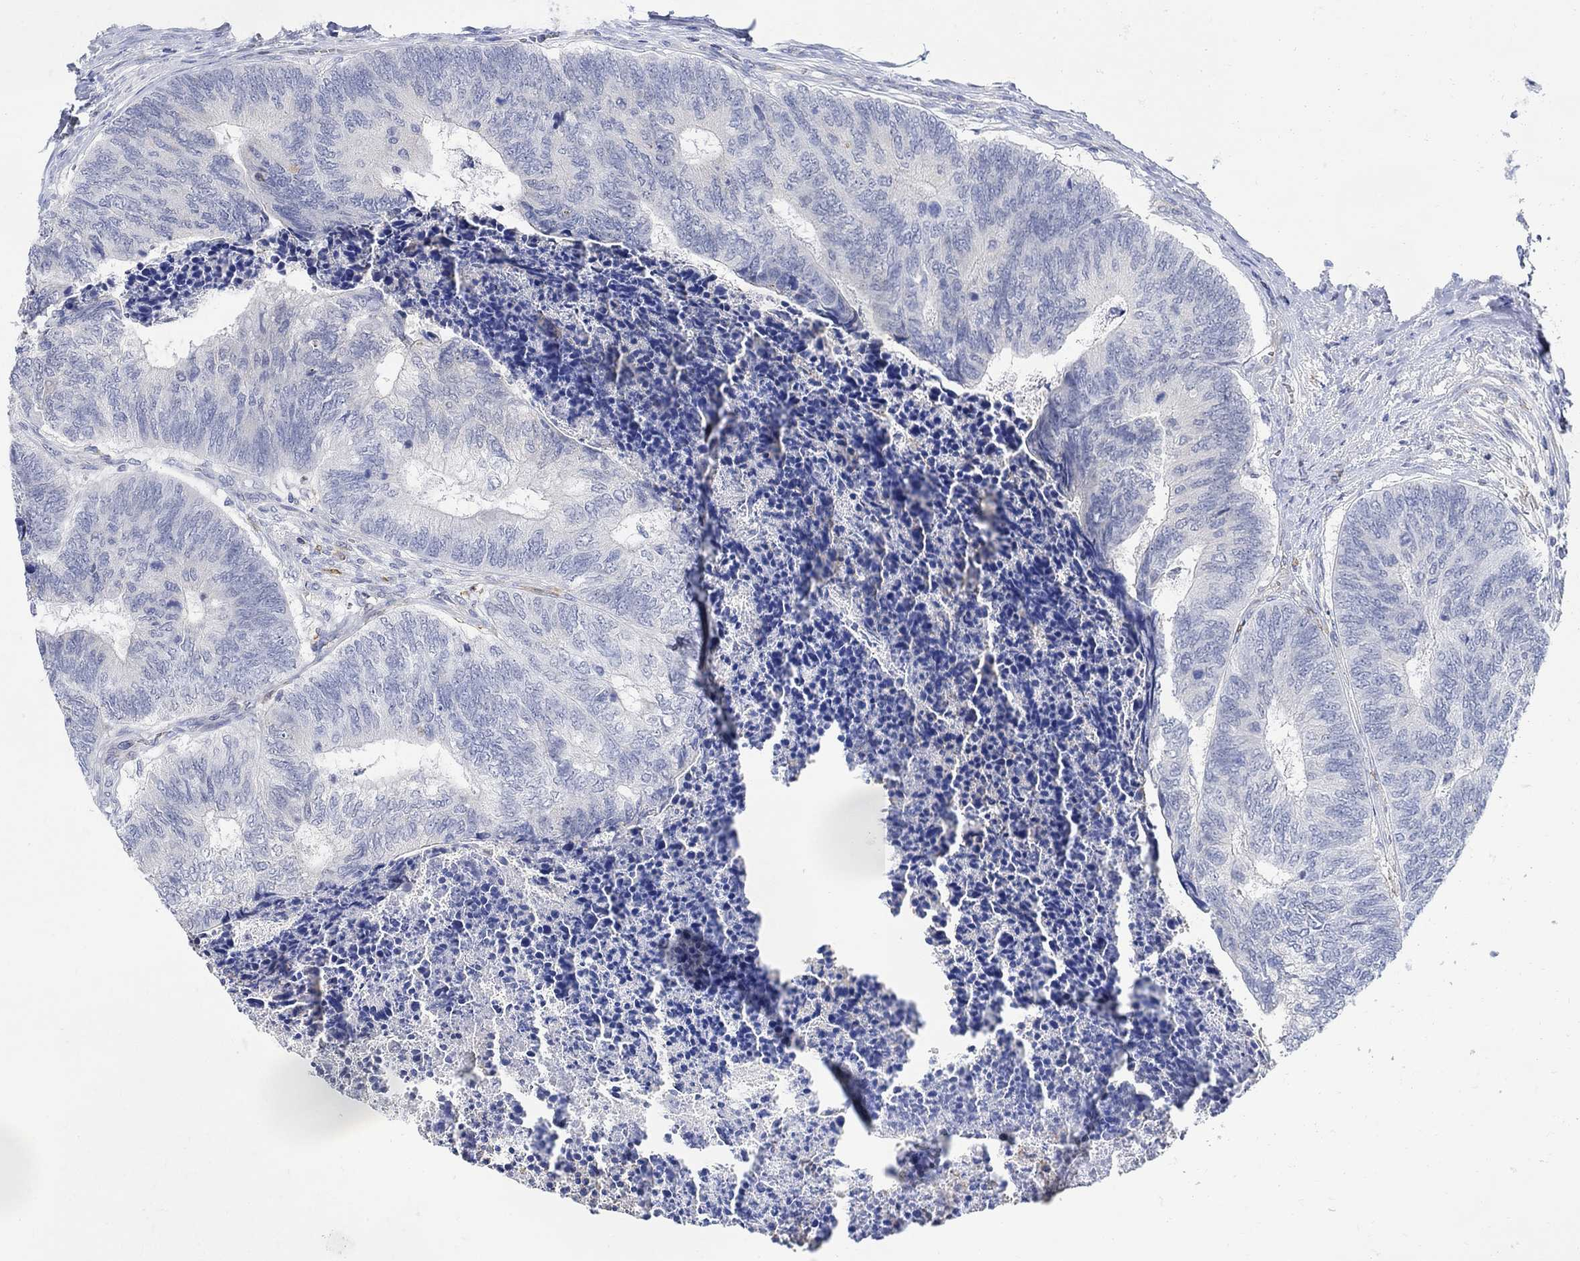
{"staining": {"intensity": "negative", "quantity": "none", "location": "none"}, "tissue": "colorectal cancer", "cell_type": "Tumor cells", "image_type": "cancer", "snomed": [{"axis": "morphology", "description": "Adenocarcinoma, NOS"}, {"axis": "topography", "description": "Colon"}], "caption": "Immunohistochemistry of human adenocarcinoma (colorectal) exhibits no staining in tumor cells.", "gene": "PHF21B", "patient": {"sex": "female", "age": 67}}